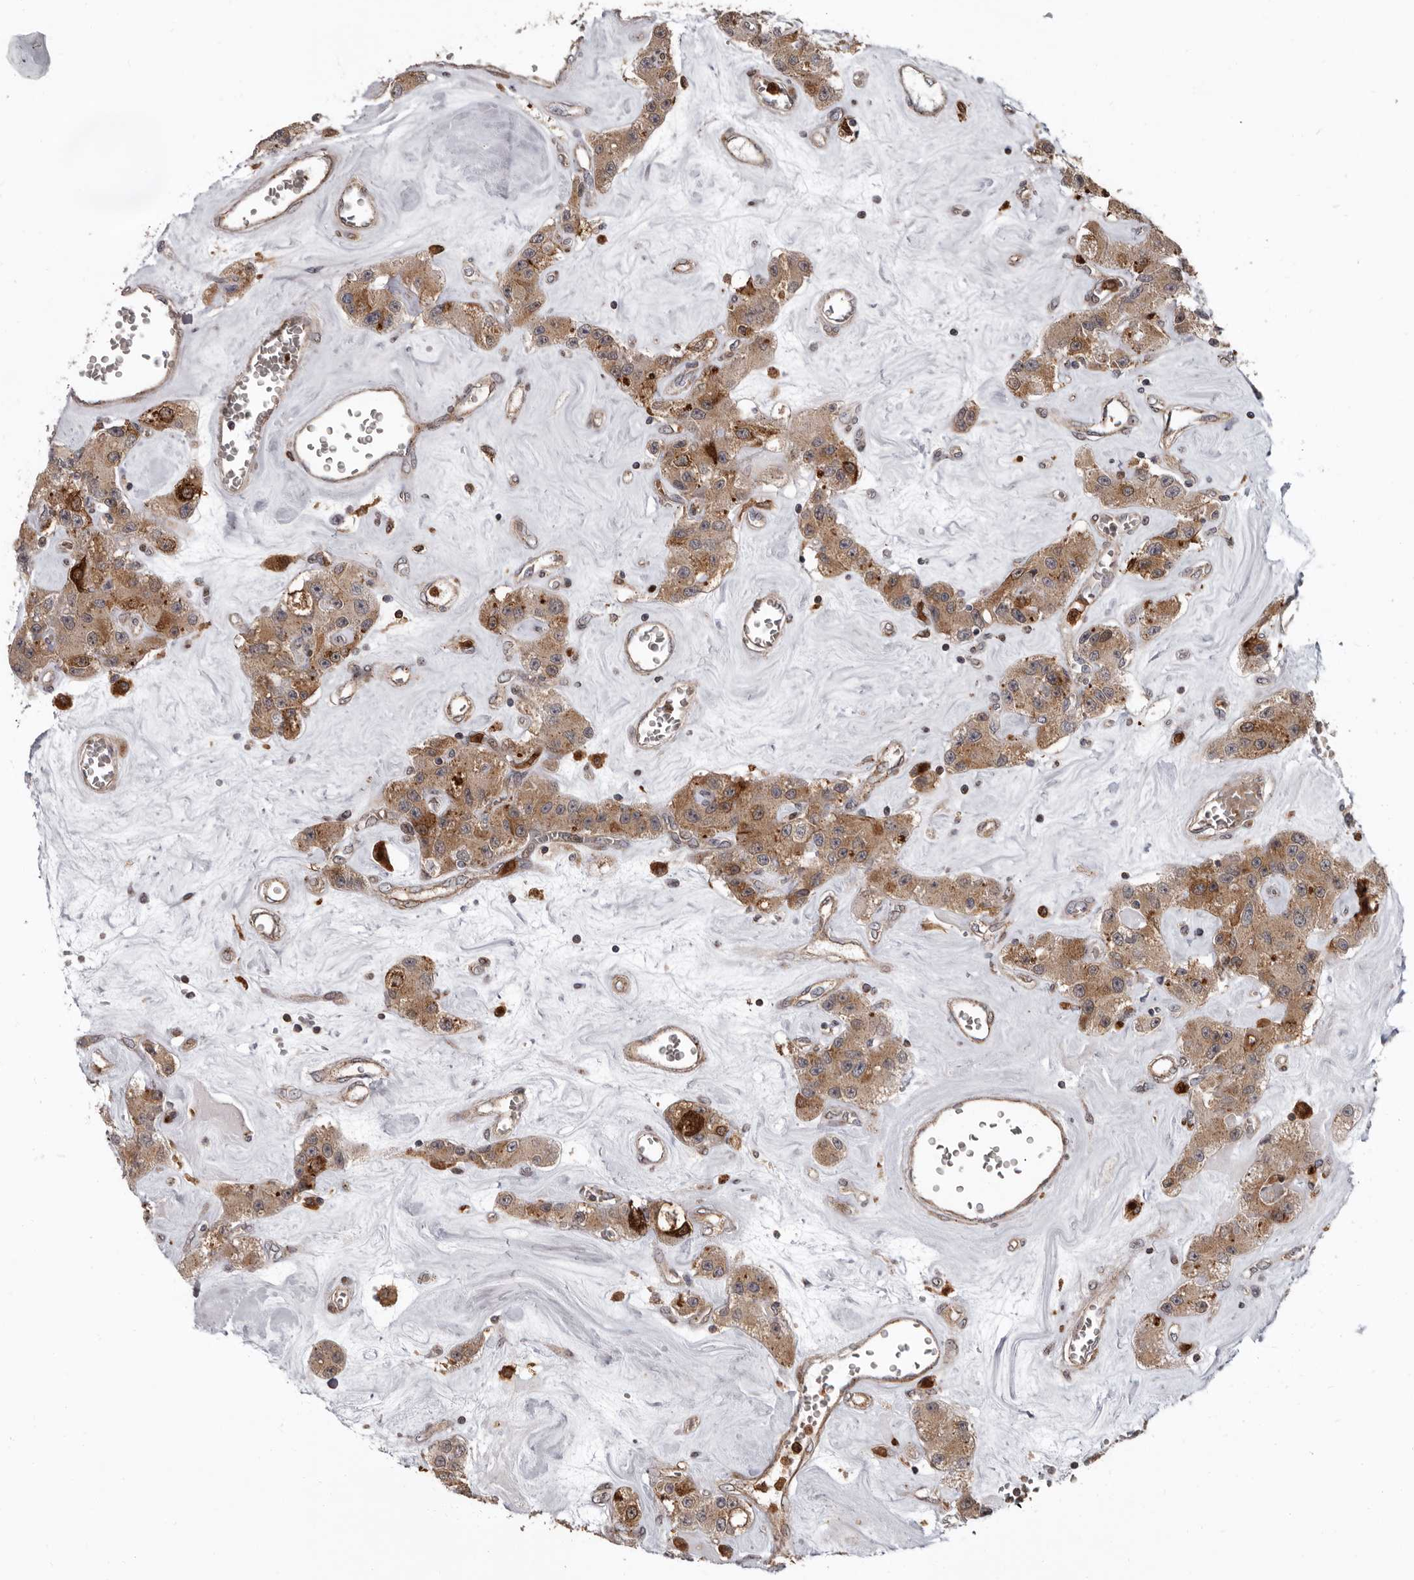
{"staining": {"intensity": "moderate", "quantity": ">75%", "location": "cytoplasmic/membranous"}, "tissue": "carcinoid", "cell_type": "Tumor cells", "image_type": "cancer", "snomed": [{"axis": "morphology", "description": "Carcinoid, malignant, NOS"}, {"axis": "topography", "description": "Pancreas"}], "caption": "Carcinoid stained with a brown dye displays moderate cytoplasmic/membranous positive positivity in approximately >75% of tumor cells.", "gene": "FGFR4", "patient": {"sex": "male", "age": 41}}